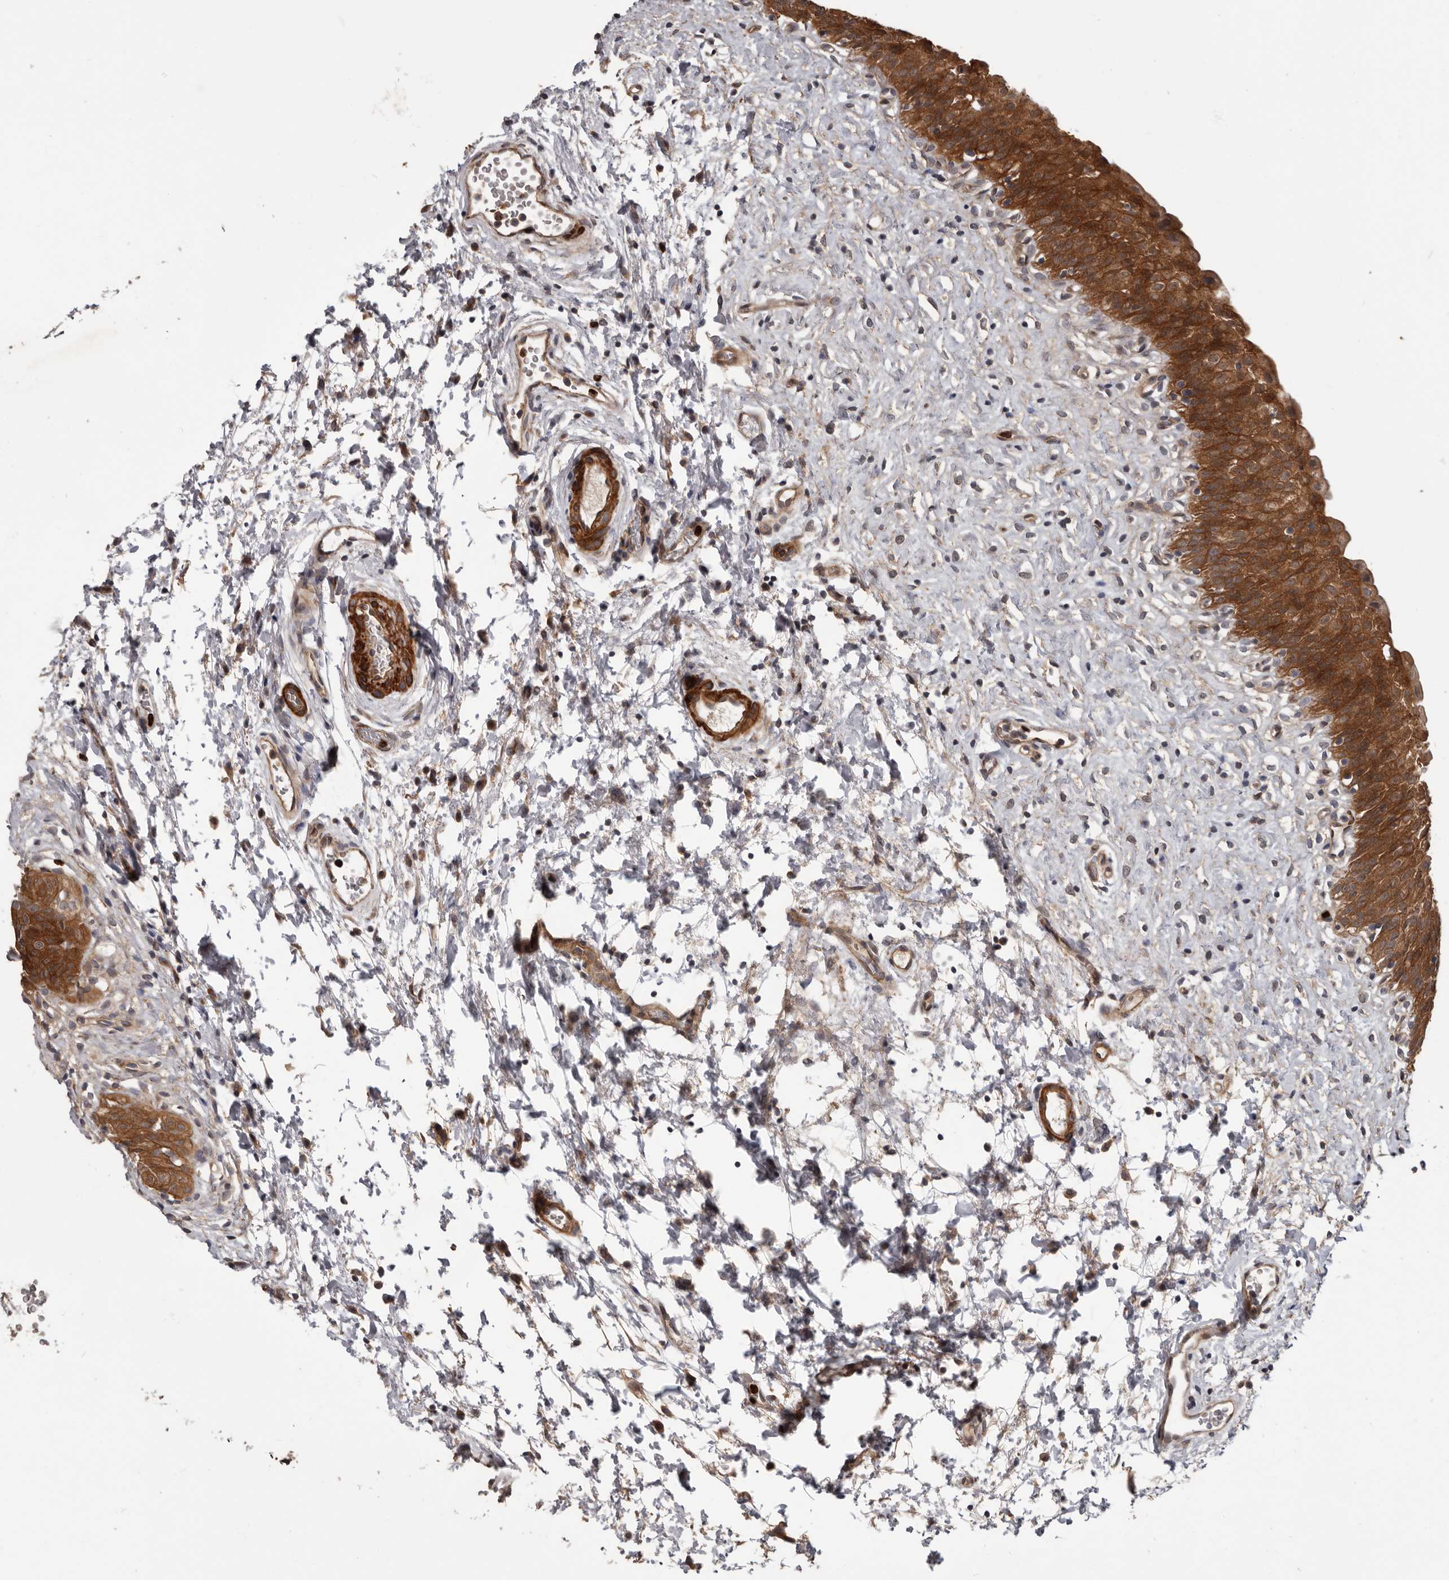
{"staining": {"intensity": "strong", "quantity": ">75%", "location": "cytoplasmic/membranous"}, "tissue": "urinary bladder", "cell_type": "Urothelial cells", "image_type": "normal", "snomed": [{"axis": "morphology", "description": "Normal tissue, NOS"}, {"axis": "topography", "description": "Urinary bladder"}], "caption": "Immunohistochemical staining of unremarkable urinary bladder demonstrates >75% levels of strong cytoplasmic/membranous protein positivity in approximately >75% of urothelial cells.", "gene": "ARHGEF5", "patient": {"sex": "male", "age": 51}}